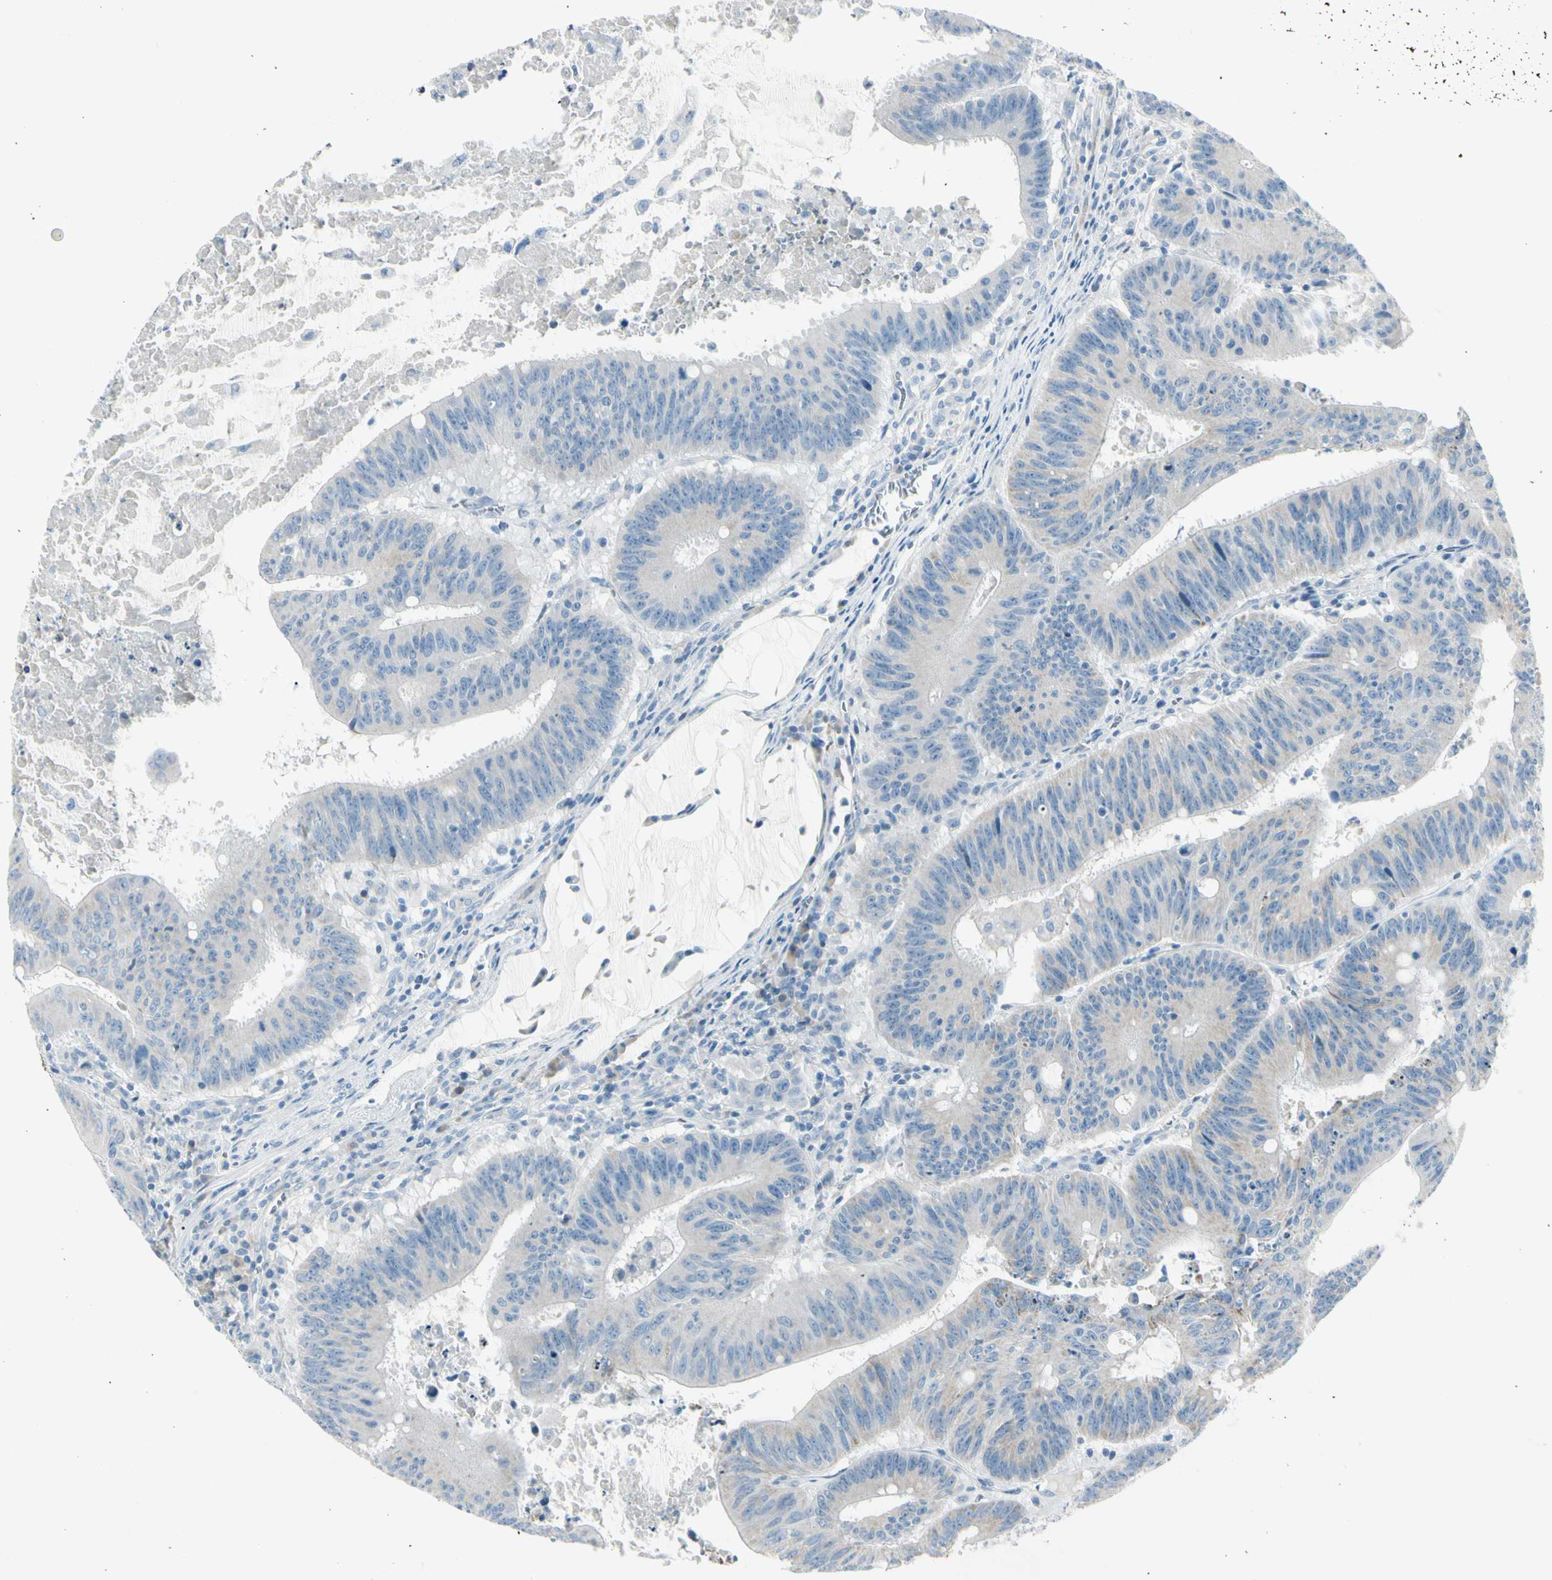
{"staining": {"intensity": "negative", "quantity": "none", "location": "none"}, "tissue": "colorectal cancer", "cell_type": "Tumor cells", "image_type": "cancer", "snomed": [{"axis": "morphology", "description": "Adenocarcinoma, NOS"}, {"axis": "topography", "description": "Colon"}], "caption": "Protein analysis of colorectal cancer demonstrates no significant staining in tumor cells.", "gene": "SLC6A15", "patient": {"sex": "male", "age": 45}}